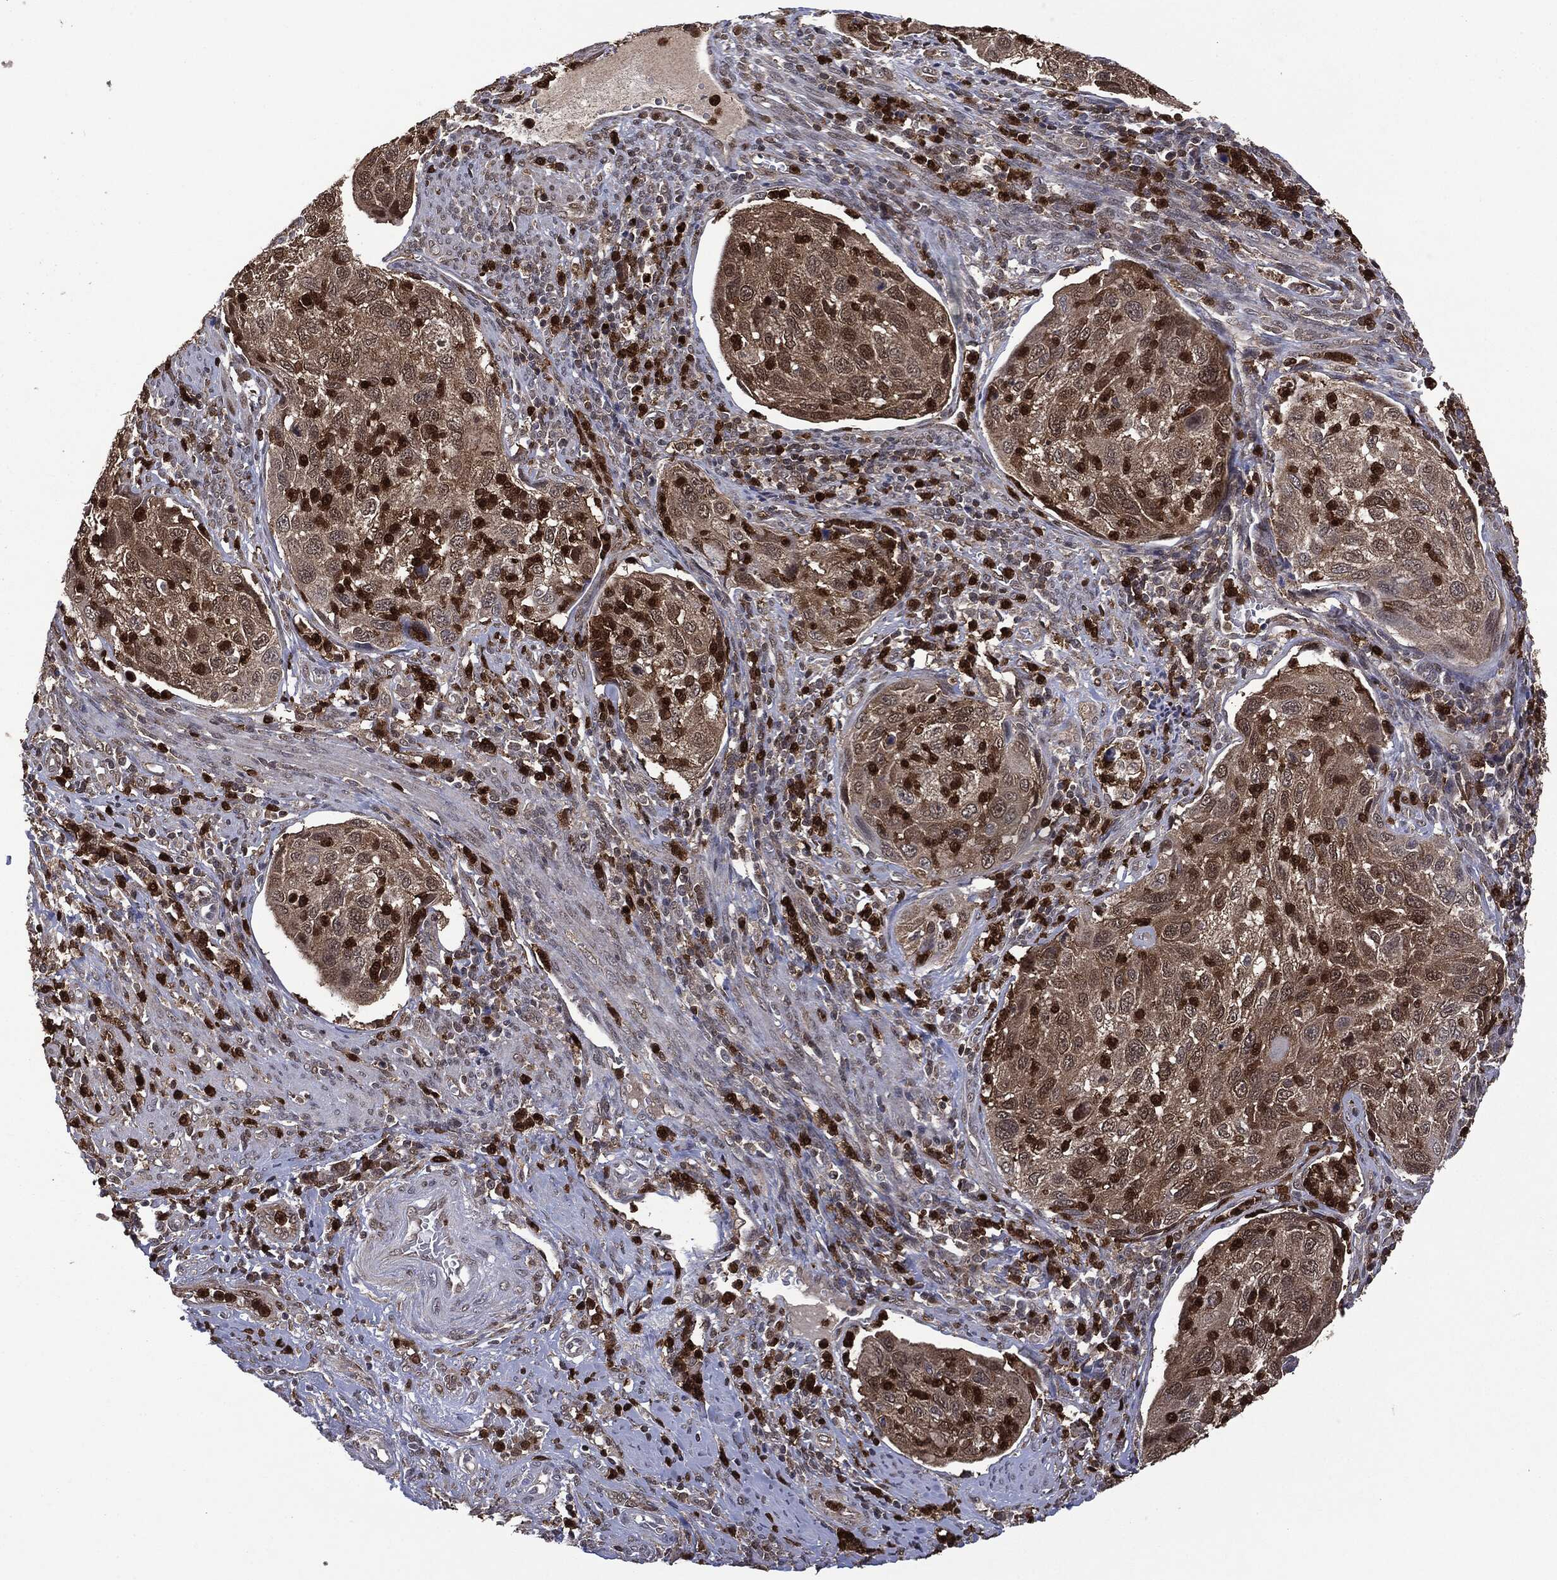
{"staining": {"intensity": "moderate", "quantity": "25%-75%", "location": "cytoplasmic/membranous,nuclear"}, "tissue": "cervical cancer", "cell_type": "Tumor cells", "image_type": "cancer", "snomed": [{"axis": "morphology", "description": "Squamous cell carcinoma, NOS"}, {"axis": "topography", "description": "Cervix"}], "caption": "Tumor cells show moderate cytoplasmic/membranous and nuclear positivity in about 25%-75% of cells in cervical cancer. Immunohistochemistry (ihc) stains the protein of interest in brown and the nuclei are stained blue.", "gene": "GPI", "patient": {"sex": "female", "age": 70}}